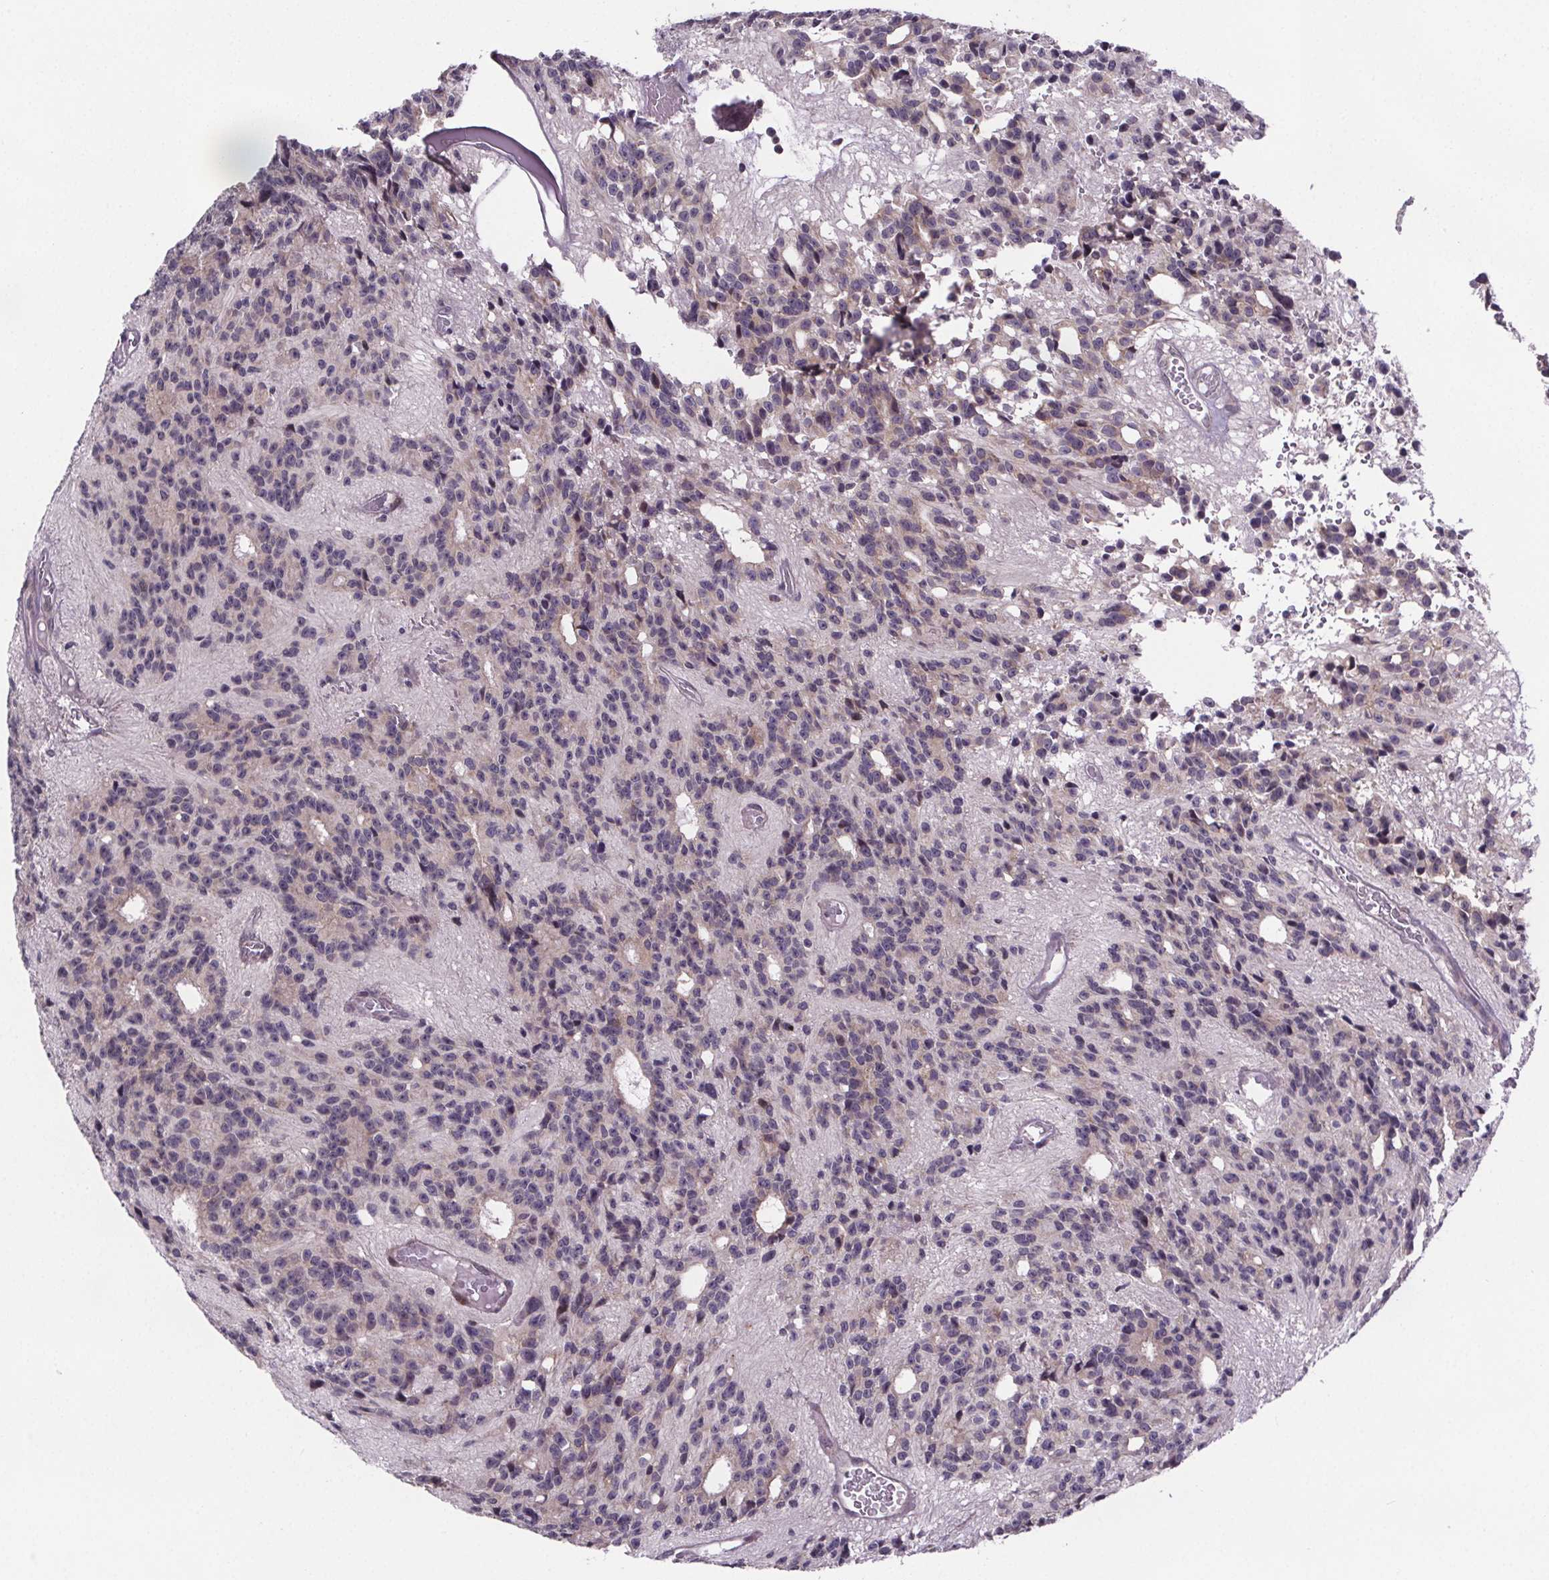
{"staining": {"intensity": "negative", "quantity": "none", "location": "none"}, "tissue": "glioma", "cell_type": "Tumor cells", "image_type": "cancer", "snomed": [{"axis": "morphology", "description": "Glioma, malignant, Low grade"}, {"axis": "topography", "description": "Brain"}], "caption": "A micrograph of human malignant glioma (low-grade) is negative for staining in tumor cells.", "gene": "TTC12", "patient": {"sex": "male", "age": 31}}